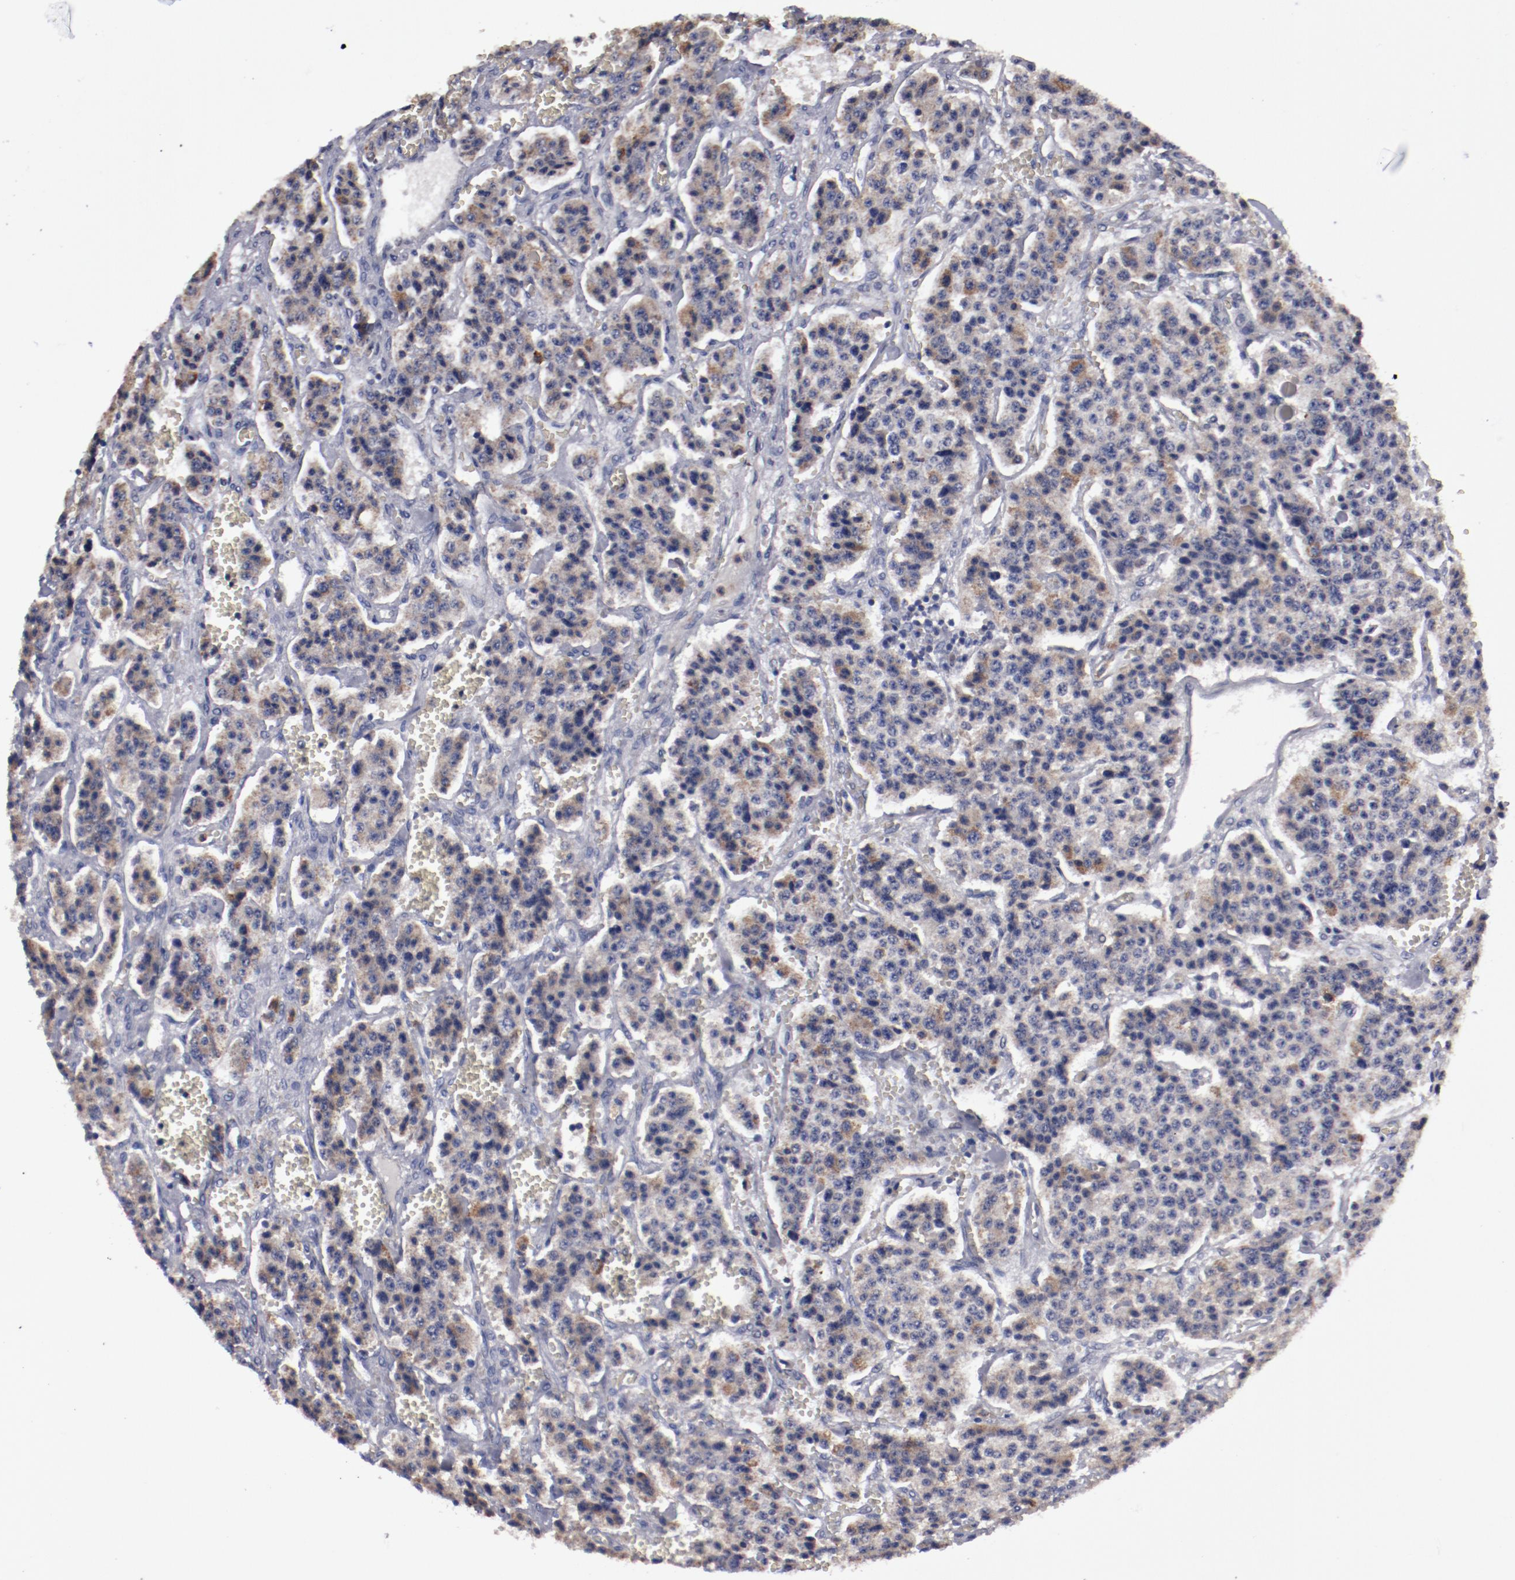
{"staining": {"intensity": "moderate", "quantity": ">75%", "location": "cytoplasmic/membranous"}, "tissue": "carcinoid", "cell_type": "Tumor cells", "image_type": "cancer", "snomed": [{"axis": "morphology", "description": "Carcinoid, malignant, NOS"}, {"axis": "topography", "description": "Small intestine"}], "caption": "Immunohistochemical staining of human carcinoid displays medium levels of moderate cytoplasmic/membranous positivity in about >75% of tumor cells.", "gene": "FGR", "patient": {"sex": "male", "age": 52}}